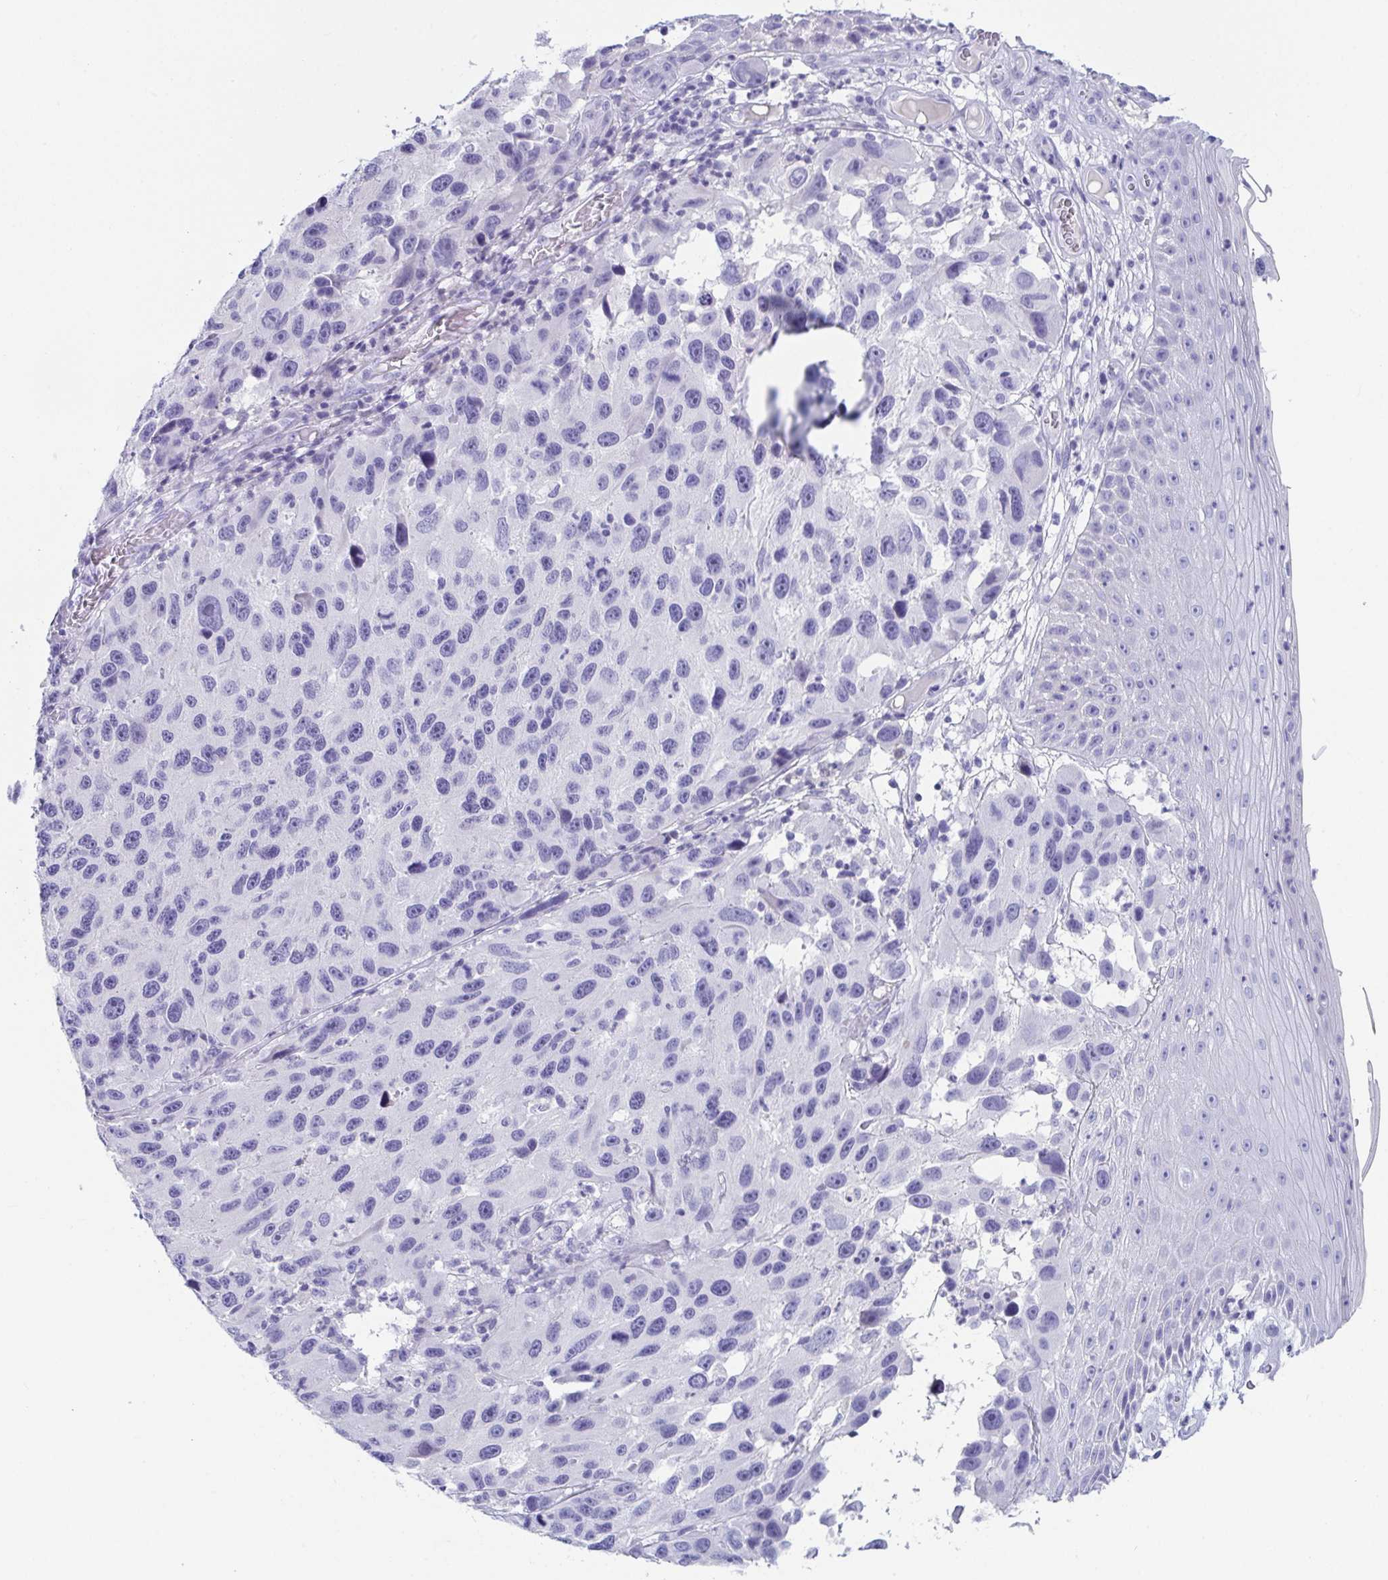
{"staining": {"intensity": "negative", "quantity": "none", "location": "none"}, "tissue": "melanoma", "cell_type": "Tumor cells", "image_type": "cancer", "snomed": [{"axis": "morphology", "description": "Malignant melanoma, NOS"}, {"axis": "topography", "description": "Skin"}], "caption": "A micrograph of melanoma stained for a protein reveals no brown staining in tumor cells. (DAB (3,3'-diaminobenzidine) immunohistochemistry (IHC) visualized using brightfield microscopy, high magnification).", "gene": "PLA2G1B", "patient": {"sex": "male", "age": 53}}